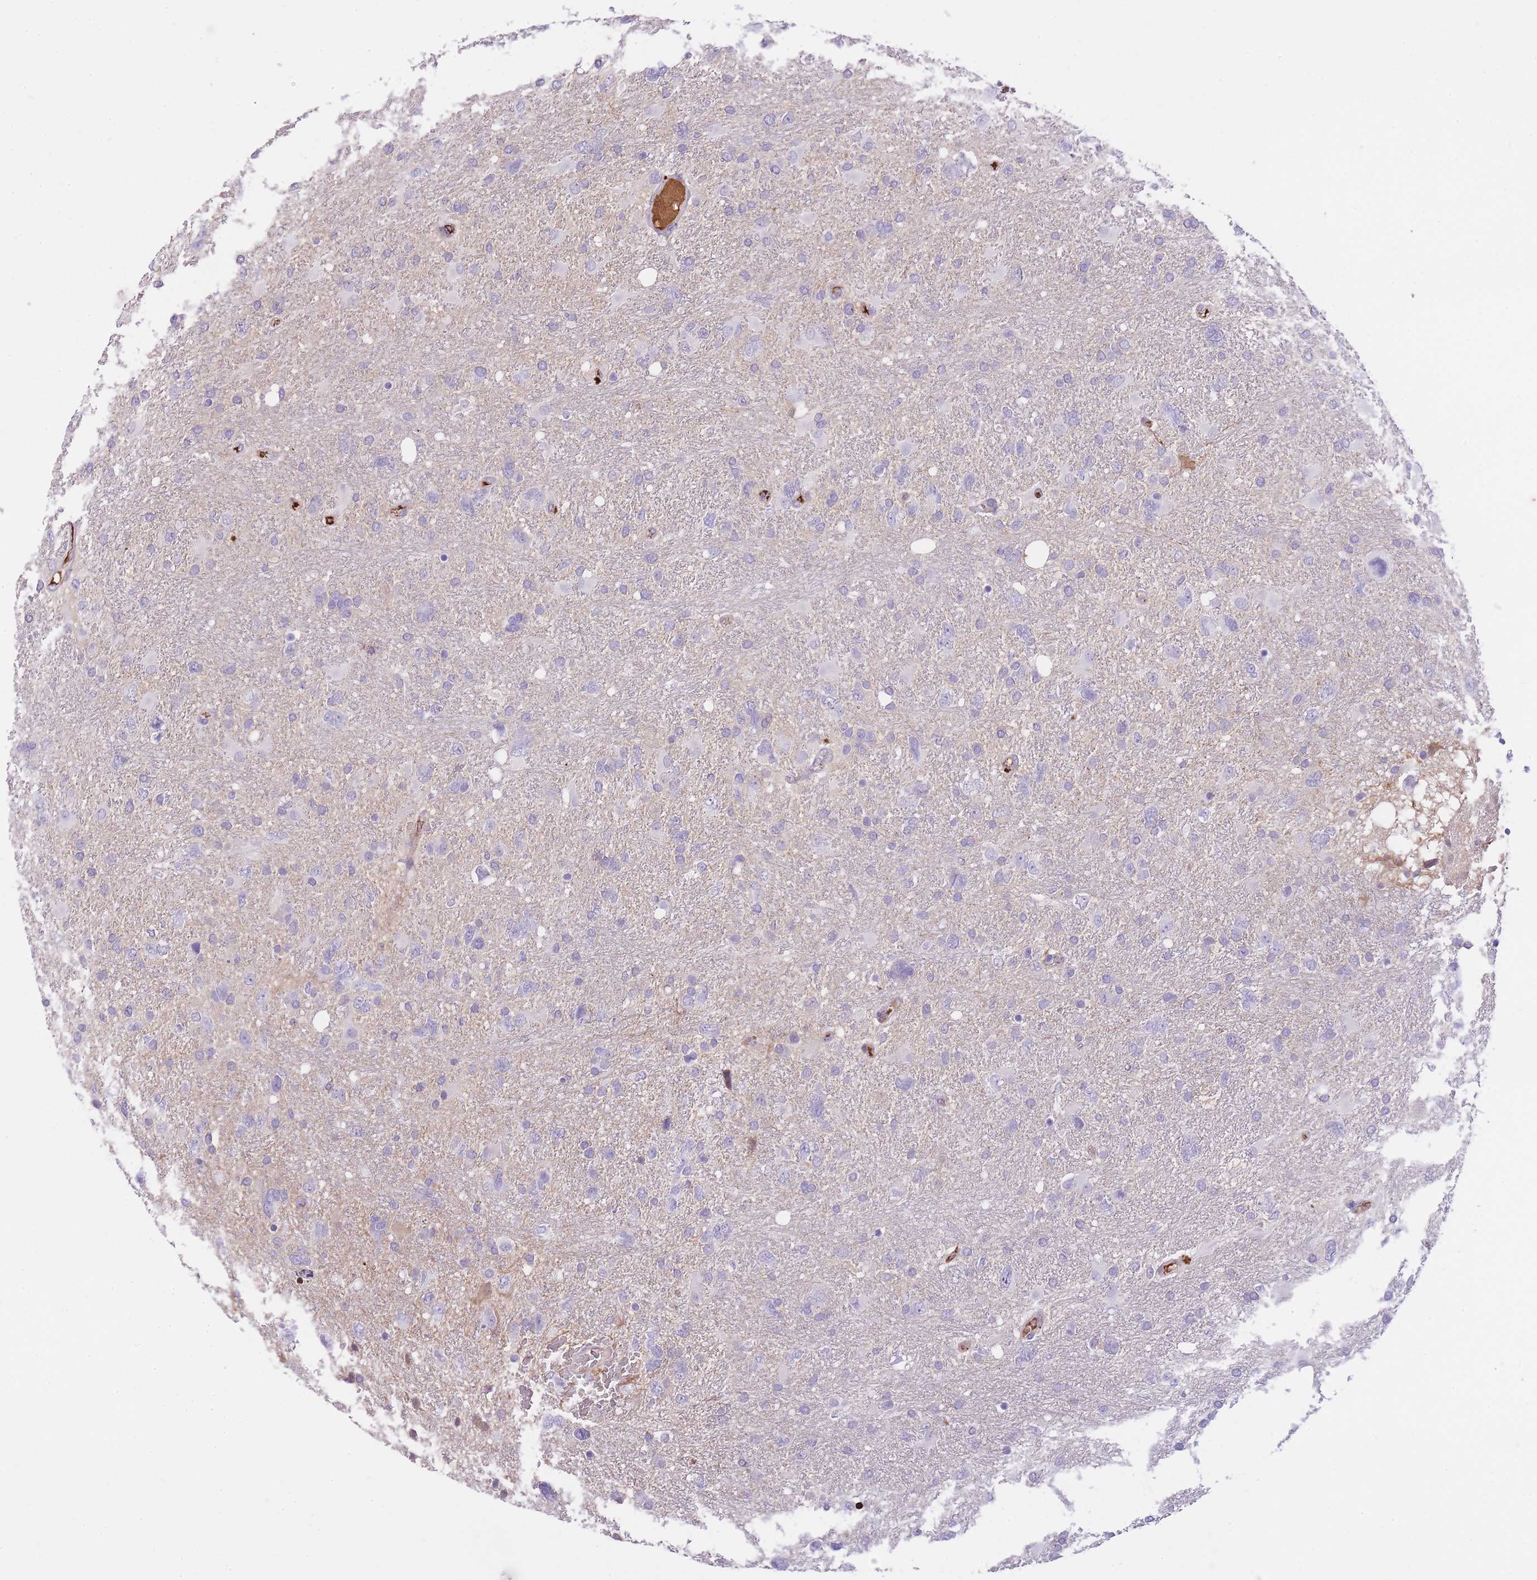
{"staining": {"intensity": "negative", "quantity": "none", "location": "none"}, "tissue": "glioma", "cell_type": "Tumor cells", "image_type": "cancer", "snomed": [{"axis": "morphology", "description": "Glioma, malignant, High grade"}, {"axis": "topography", "description": "Brain"}], "caption": "High magnification brightfield microscopy of glioma stained with DAB (brown) and counterstained with hematoxylin (blue): tumor cells show no significant positivity.", "gene": "GNAT1", "patient": {"sex": "male", "age": 61}}